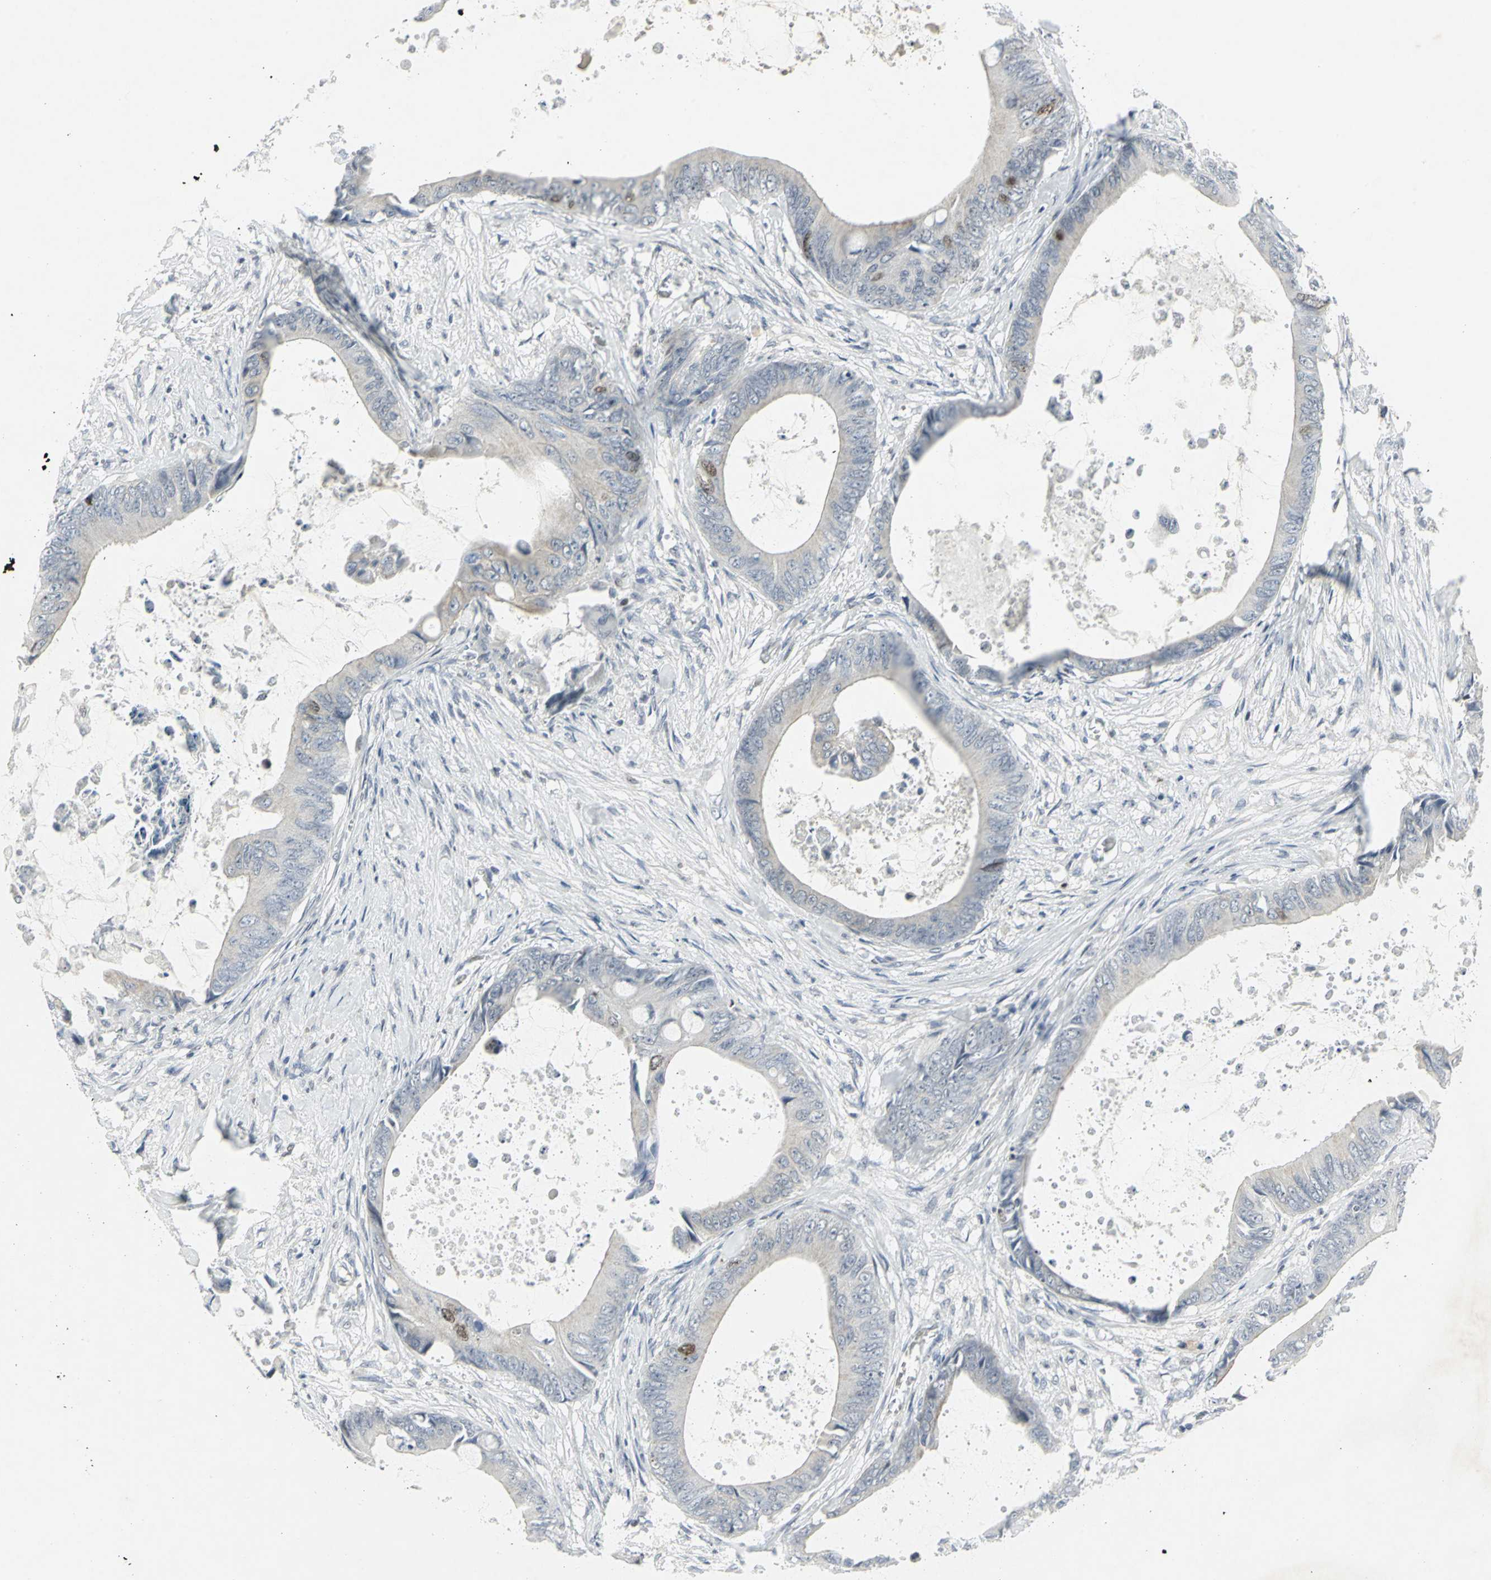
{"staining": {"intensity": "weak", "quantity": "<25%", "location": "nuclear"}, "tissue": "colorectal cancer", "cell_type": "Tumor cells", "image_type": "cancer", "snomed": [{"axis": "morphology", "description": "Normal tissue, NOS"}, {"axis": "morphology", "description": "Adenocarcinoma, NOS"}, {"axis": "topography", "description": "Rectum"}, {"axis": "topography", "description": "Peripheral nerve tissue"}], "caption": "Immunohistochemical staining of human adenocarcinoma (colorectal) exhibits no significant expression in tumor cells.", "gene": "RPA1", "patient": {"sex": "female", "age": 77}}